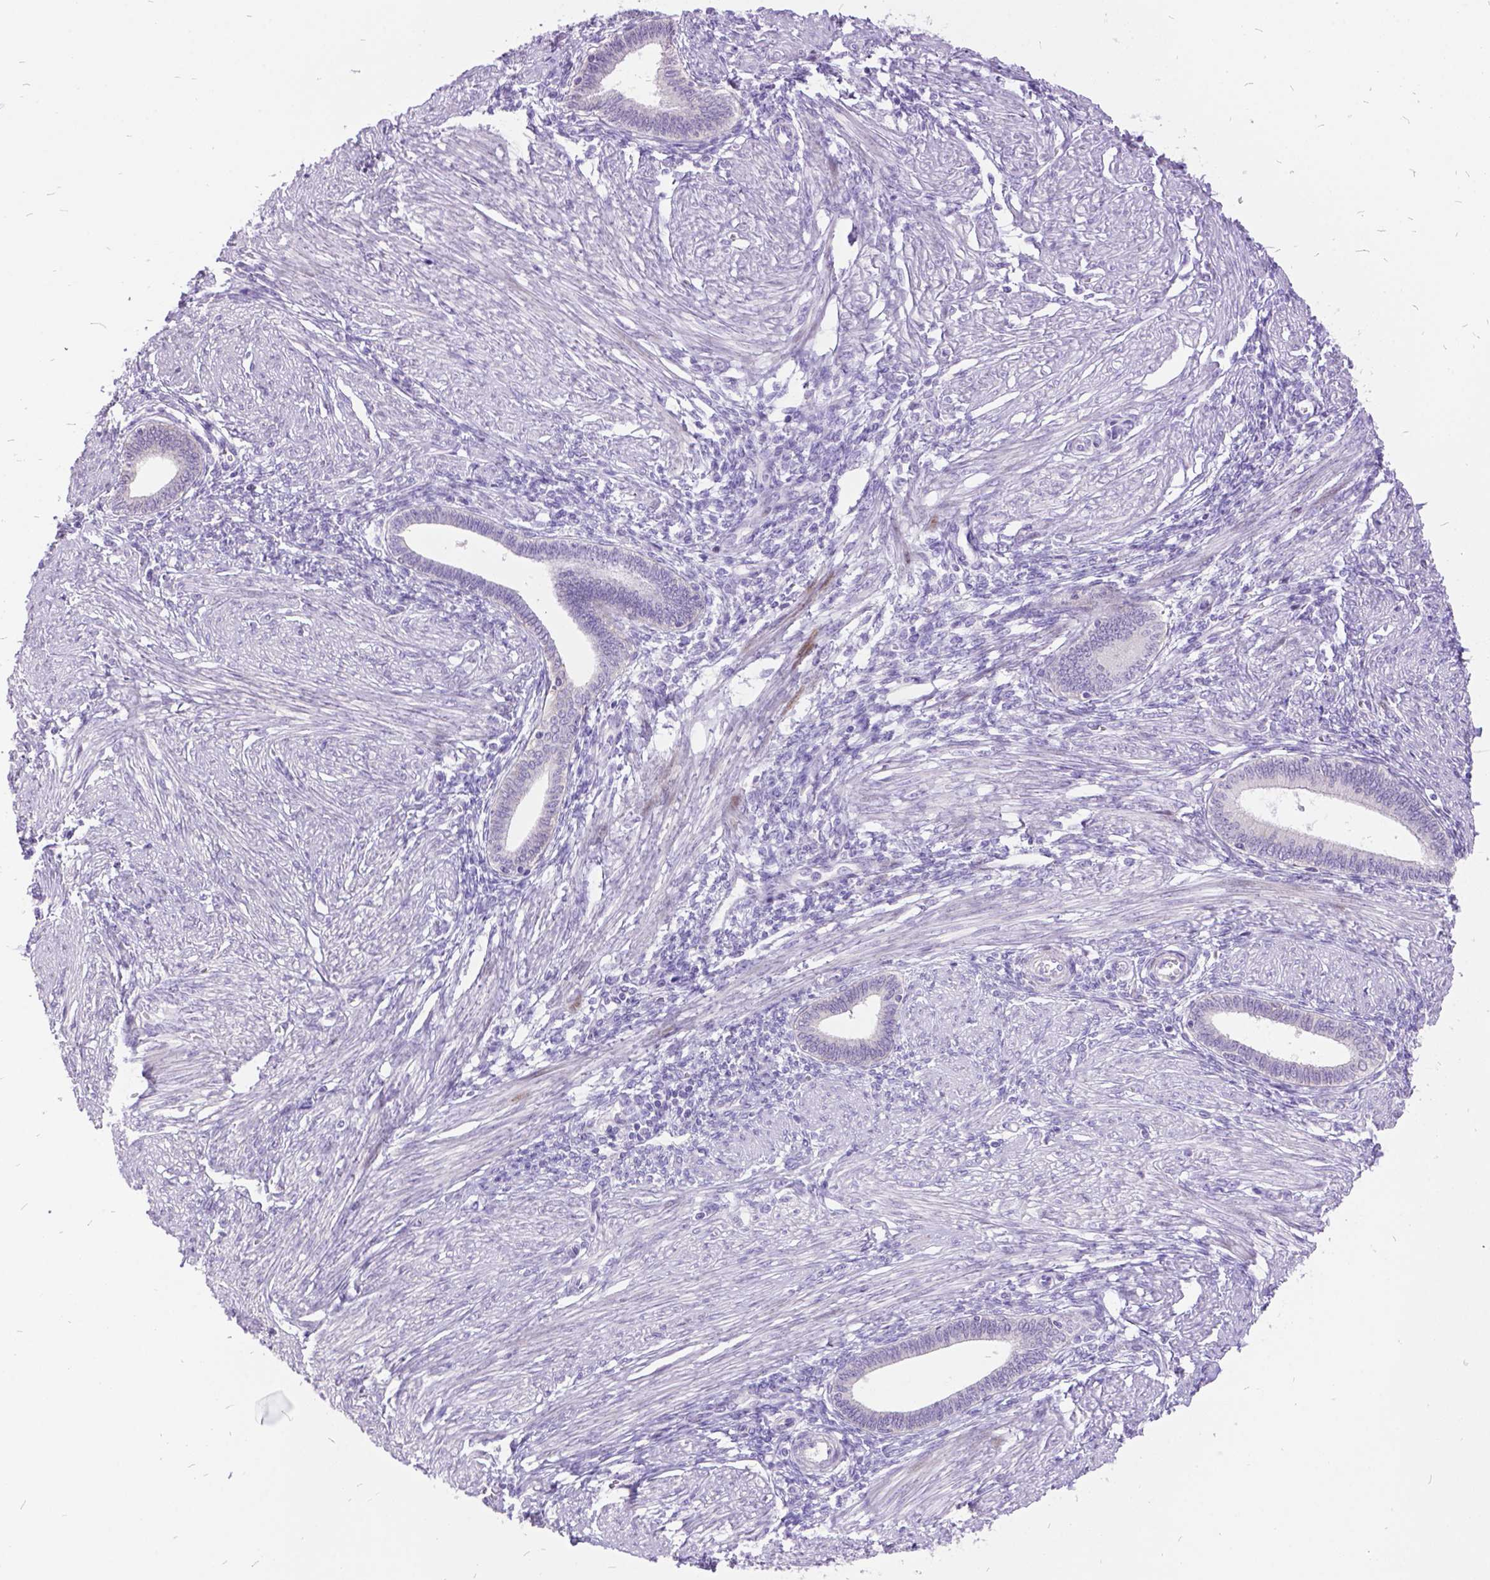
{"staining": {"intensity": "negative", "quantity": "none", "location": "none"}, "tissue": "endometrium", "cell_type": "Cells in endometrial stroma", "image_type": "normal", "snomed": [{"axis": "morphology", "description": "Normal tissue, NOS"}, {"axis": "topography", "description": "Endometrium"}], "caption": "Protein analysis of benign endometrium exhibits no significant expression in cells in endometrial stroma. (Stains: DAB IHC with hematoxylin counter stain, Microscopy: brightfield microscopy at high magnification).", "gene": "ITGB6", "patient": {"sex": "female", "age": 42}}